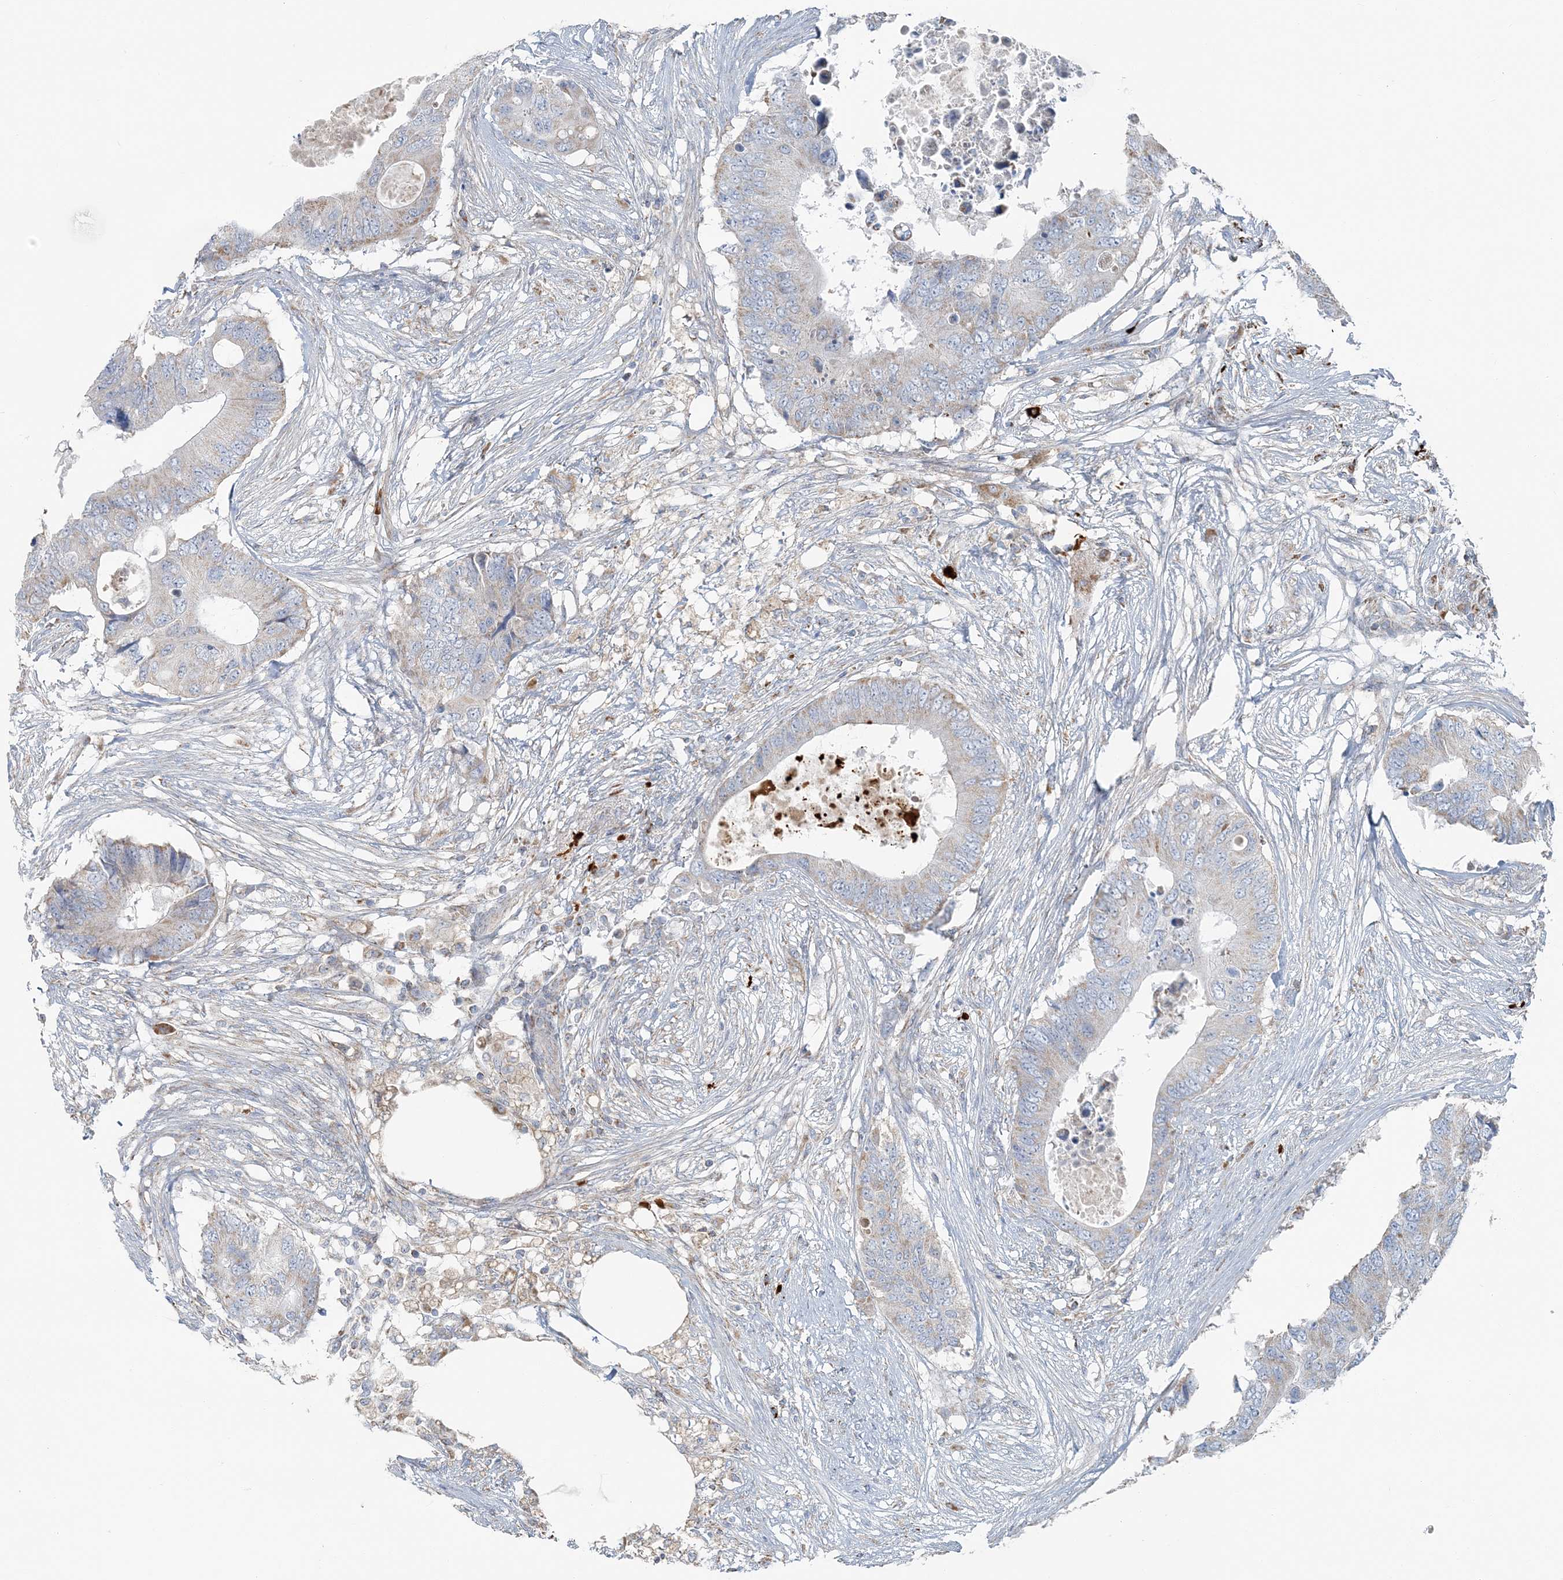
{"staining": {"intensity": "weak", "quantity": "<25%", "location": "cytoplasmic/membranous"}, "tissue": "colorectal cancer", "cell_type": "Tumor cells", "image_type": "cancer", "snomed": [{"axis": "morphology", "description": "Adenocarcinoma, NOS"}, {"axis": "topography", "description": "Colon"}], "caption": "Colorectal adenocarcinoma was stained to show a protein in brown. There is no significant staining in tumor cells.", "gene": "SLC22A16", "patient": {"sex": "male", "age": 71}}